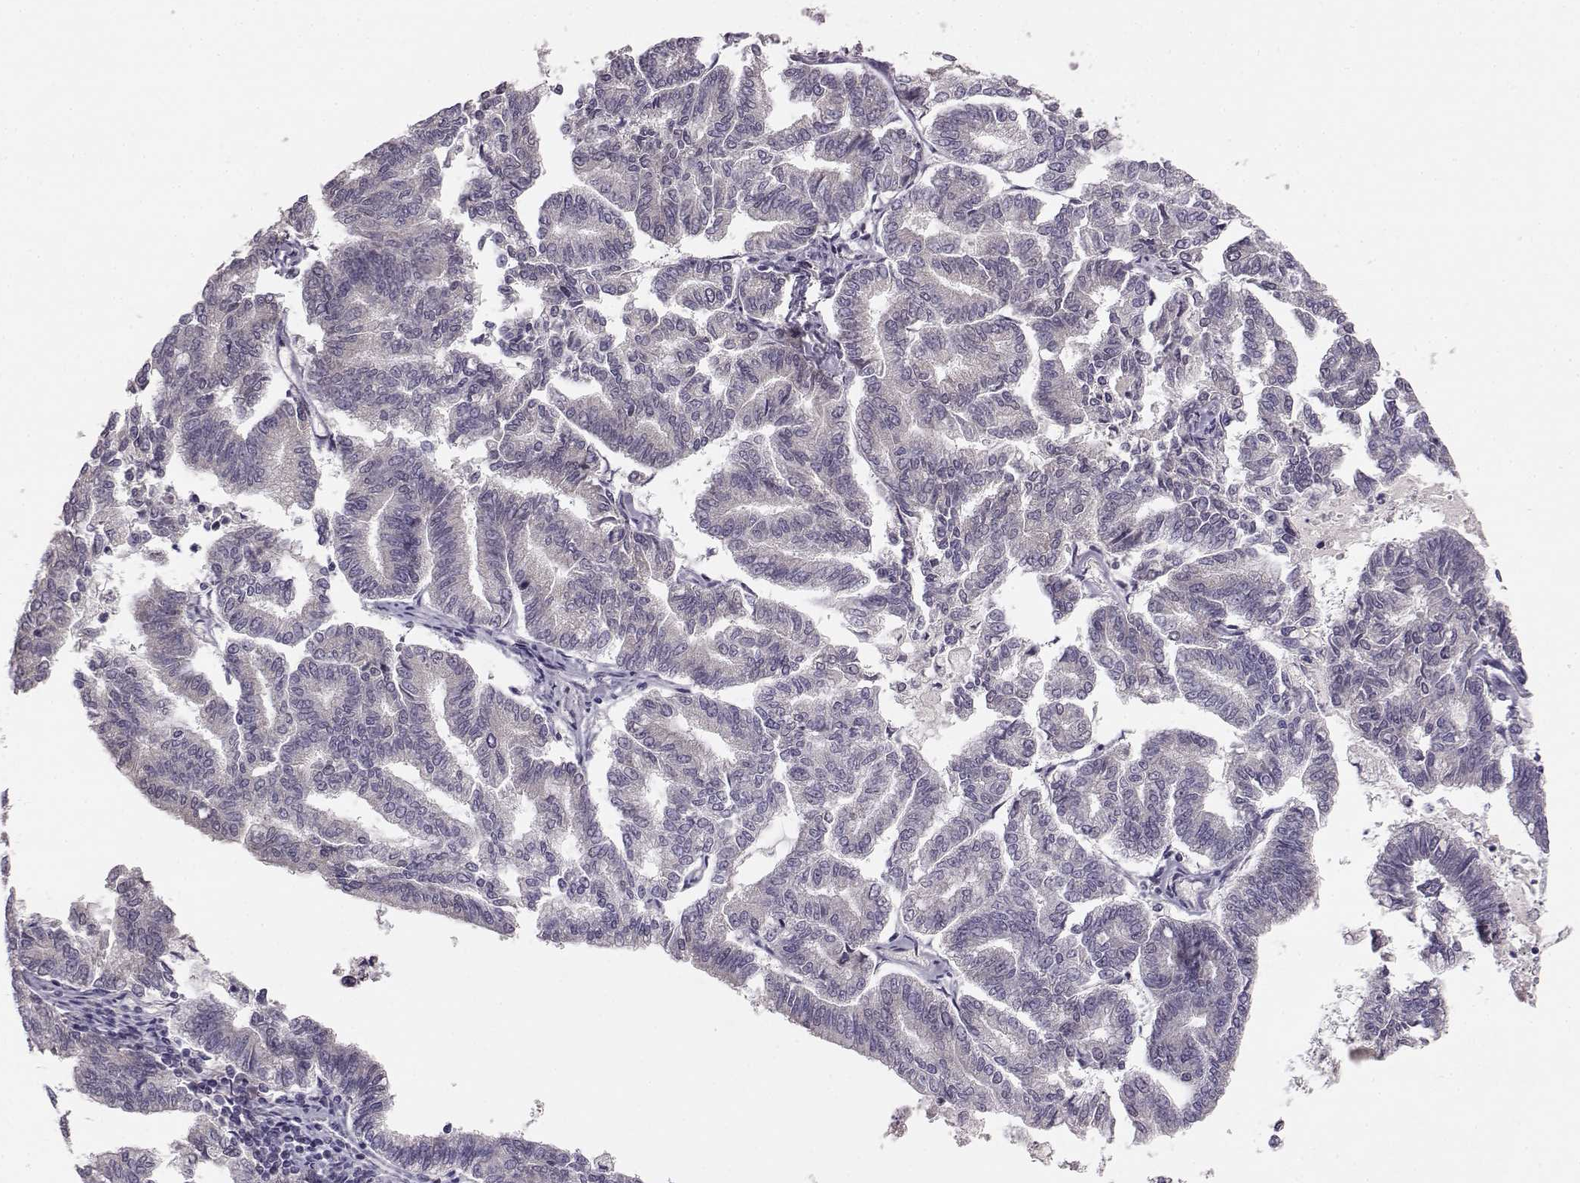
{"staining": {"intensity": "negative", "quantity": "none", "location": "none"}, "tissue": "endometrial cancer", "cell_type": "Tumor cells", "image_type": "cancer", "snomed": [{"axis": "morphology", "description": "Adenocarcinoma, NOS"}, {"axis": "topography", "description": "Endometrium"}], "caption": "DAB immunohistochemical staining of human endometrial cancer (adenocarcinoma) reveals no significant expression in tumor cells. (Stains: DAB immunohistochemistry (IHC) with hematoxylin counter stain, Microscopy: brightfield microscopy at high magnification).", "gene": "BFSP2", "patient": {"sex": "female", "age": 79}}